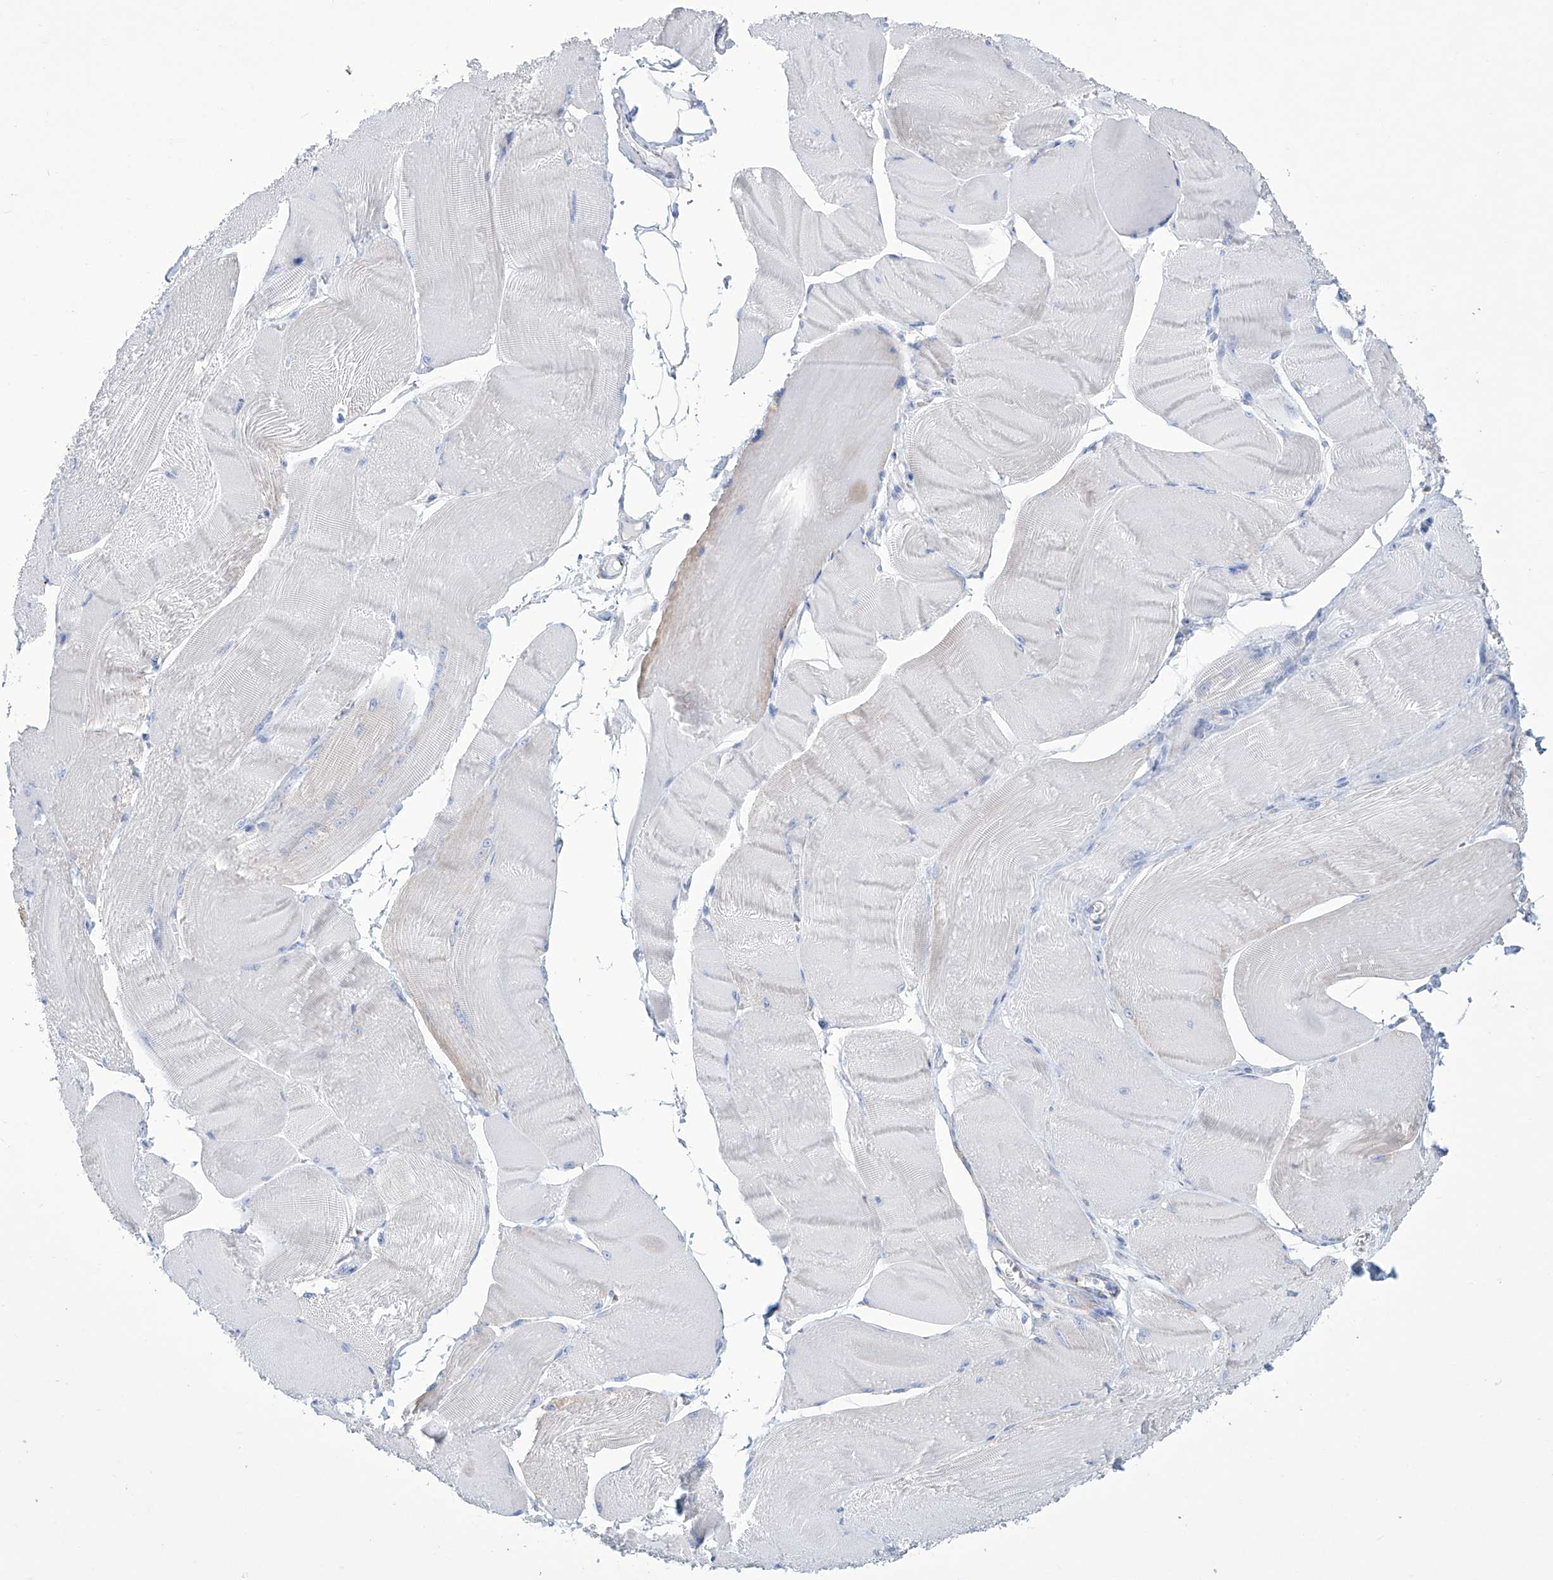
{"staining": {"intensity": "negative", "quantity": "none", "location": "none"}, "tissue": "skeletal muscle", "cell_type": "Myocytes", "image_type": "normal", "snomed": [{"axis": "morphology", "description": "Normal tissue, NOS"}, {"axis": "morphology", "description": "Basal cell carcinoma"}, {"axis": "topography", "description": "Skeletal muscle"}], "caption": "Immunohistochemistry of unremarkable skeletal muscle displays no staining in myocytes. (Immunohistochemistry, brightfield microscopy, high magnification).", "gene": "ALDH6A1", "patient": {"sex": "female", "age": 64}}